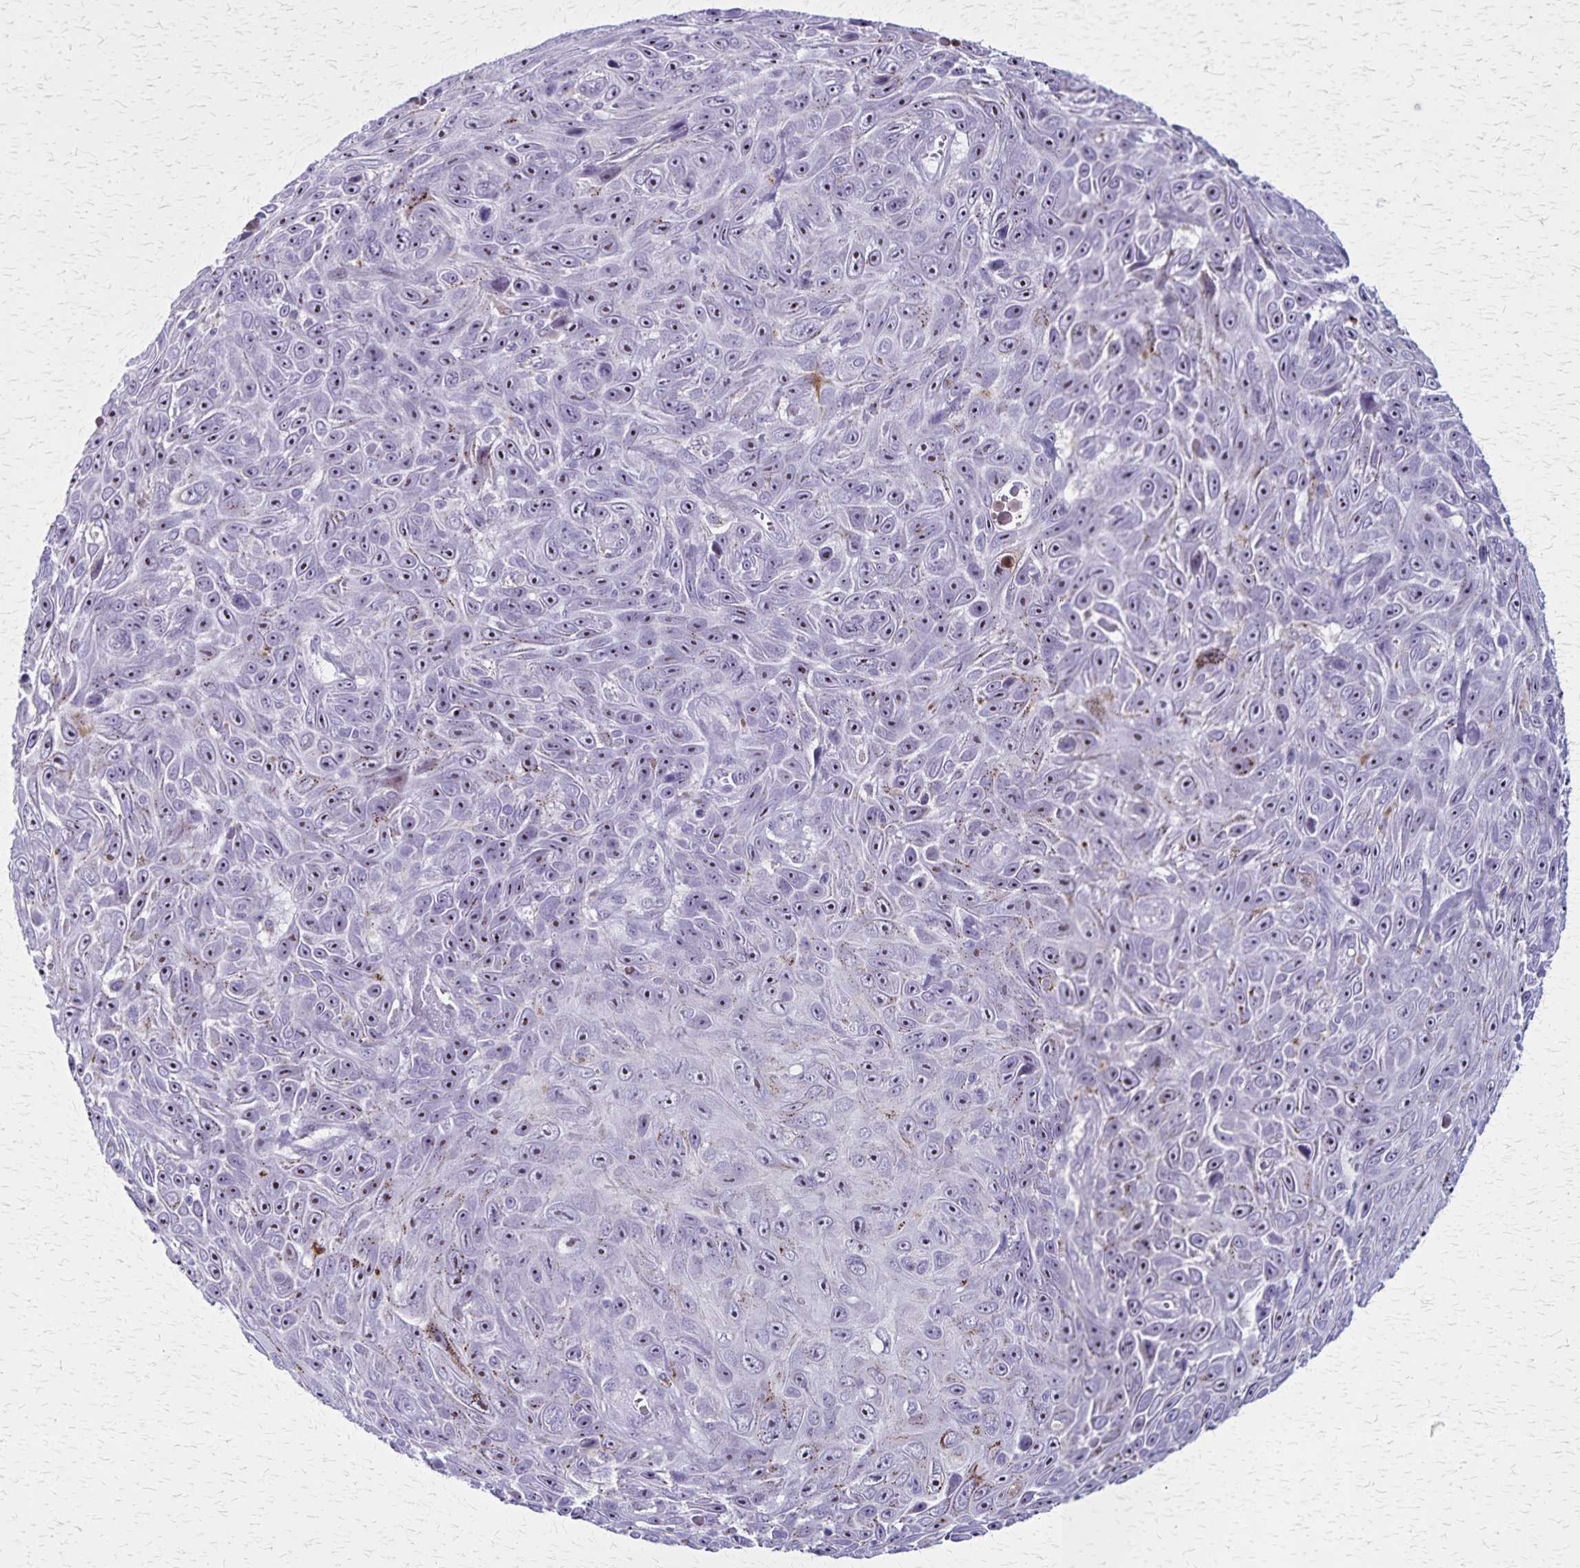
{"staining": {"intensity": "weak", "quantity": "25%-75%", "location": "nuclear"}, "tissue": "skin cancer", "cell_type": "Tumor cells", "image_type": "cancer", "snomed": [{"axis": "morphology", "description": "Squamous cell carcinoma, NOS"}, {"axis": "topography", "description": "Skin"}], "caption": "High-power microscopy captured an IHC photomicrograph of skin cancer (squamous cell carcinoma), revealing weak nuclear staining in about 25%-75% of tumor cells.", "gene": "OR51B5", "patient": {"sex": "male", "age": 82}}